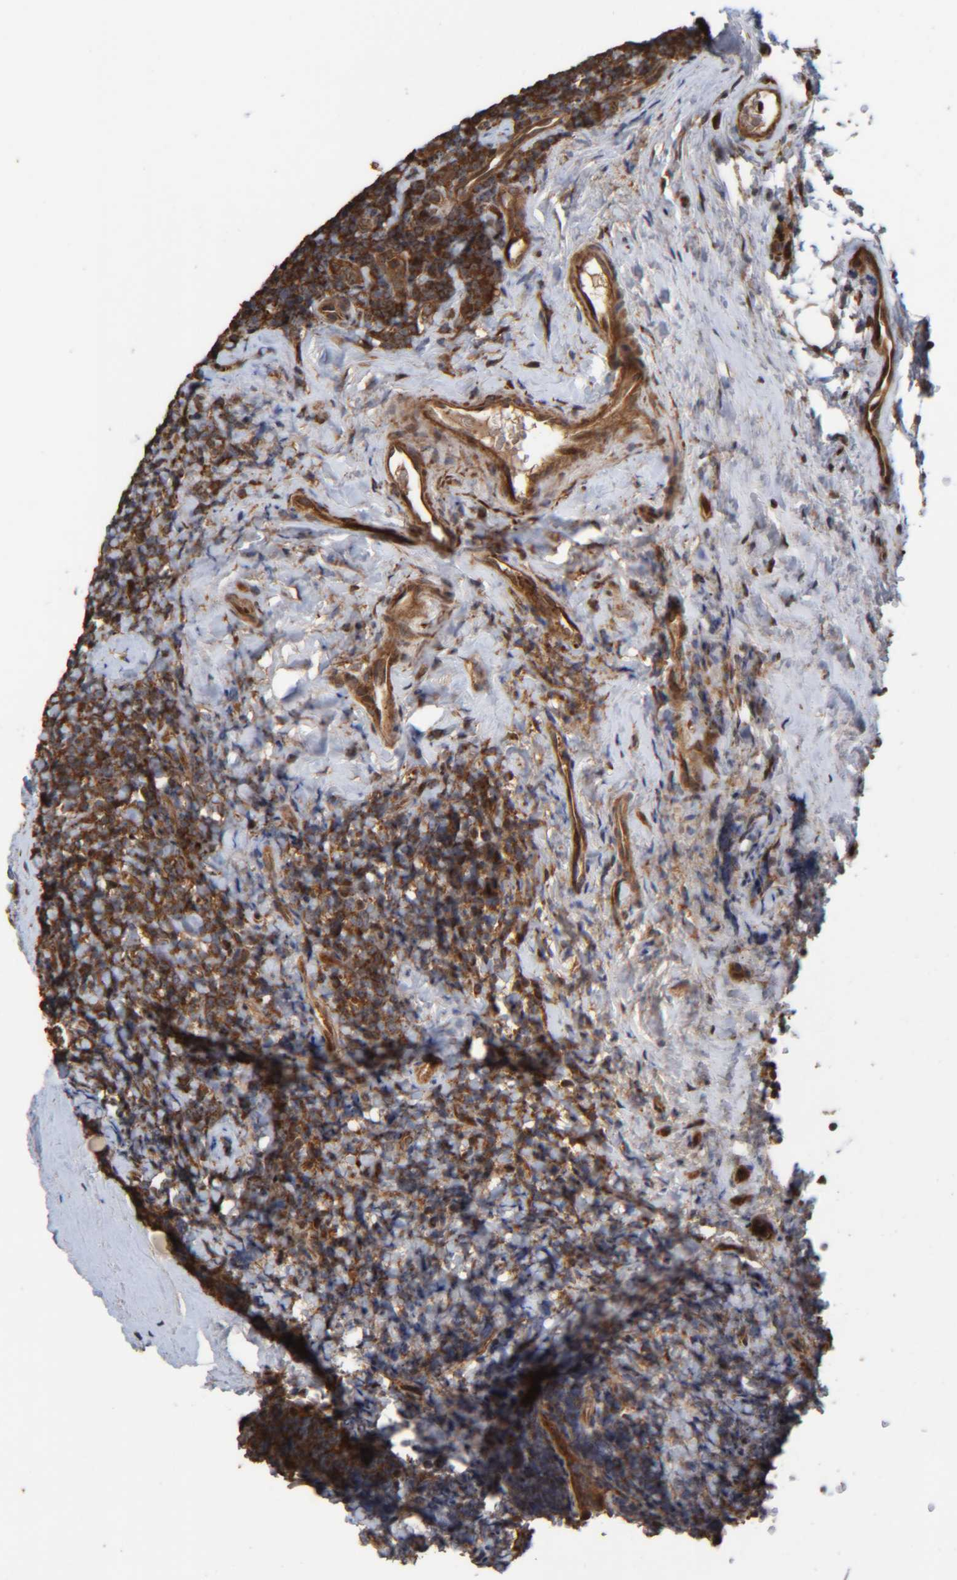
{"staining": {"intensity": "strong", "quantity": ">75%", "location": "cytoplasmic/membranous"}, "tissue": "tonsil", "cell_type": "Germinal center cells", "image_type": "normal", "snomed": [{"axis": "morphology", "description": "Normal tissue, NOS"}, {"axis": "topography", "description": "Tonsil"}], "caption": "The image displays immunohistochemical staining of benign tonsil. There is strong cytoplasmic/membranous expression is identified in approximately >75% of germinal center cells.", "gene": "CCDC57", "patient": {"sex": "male", "age": 37}}